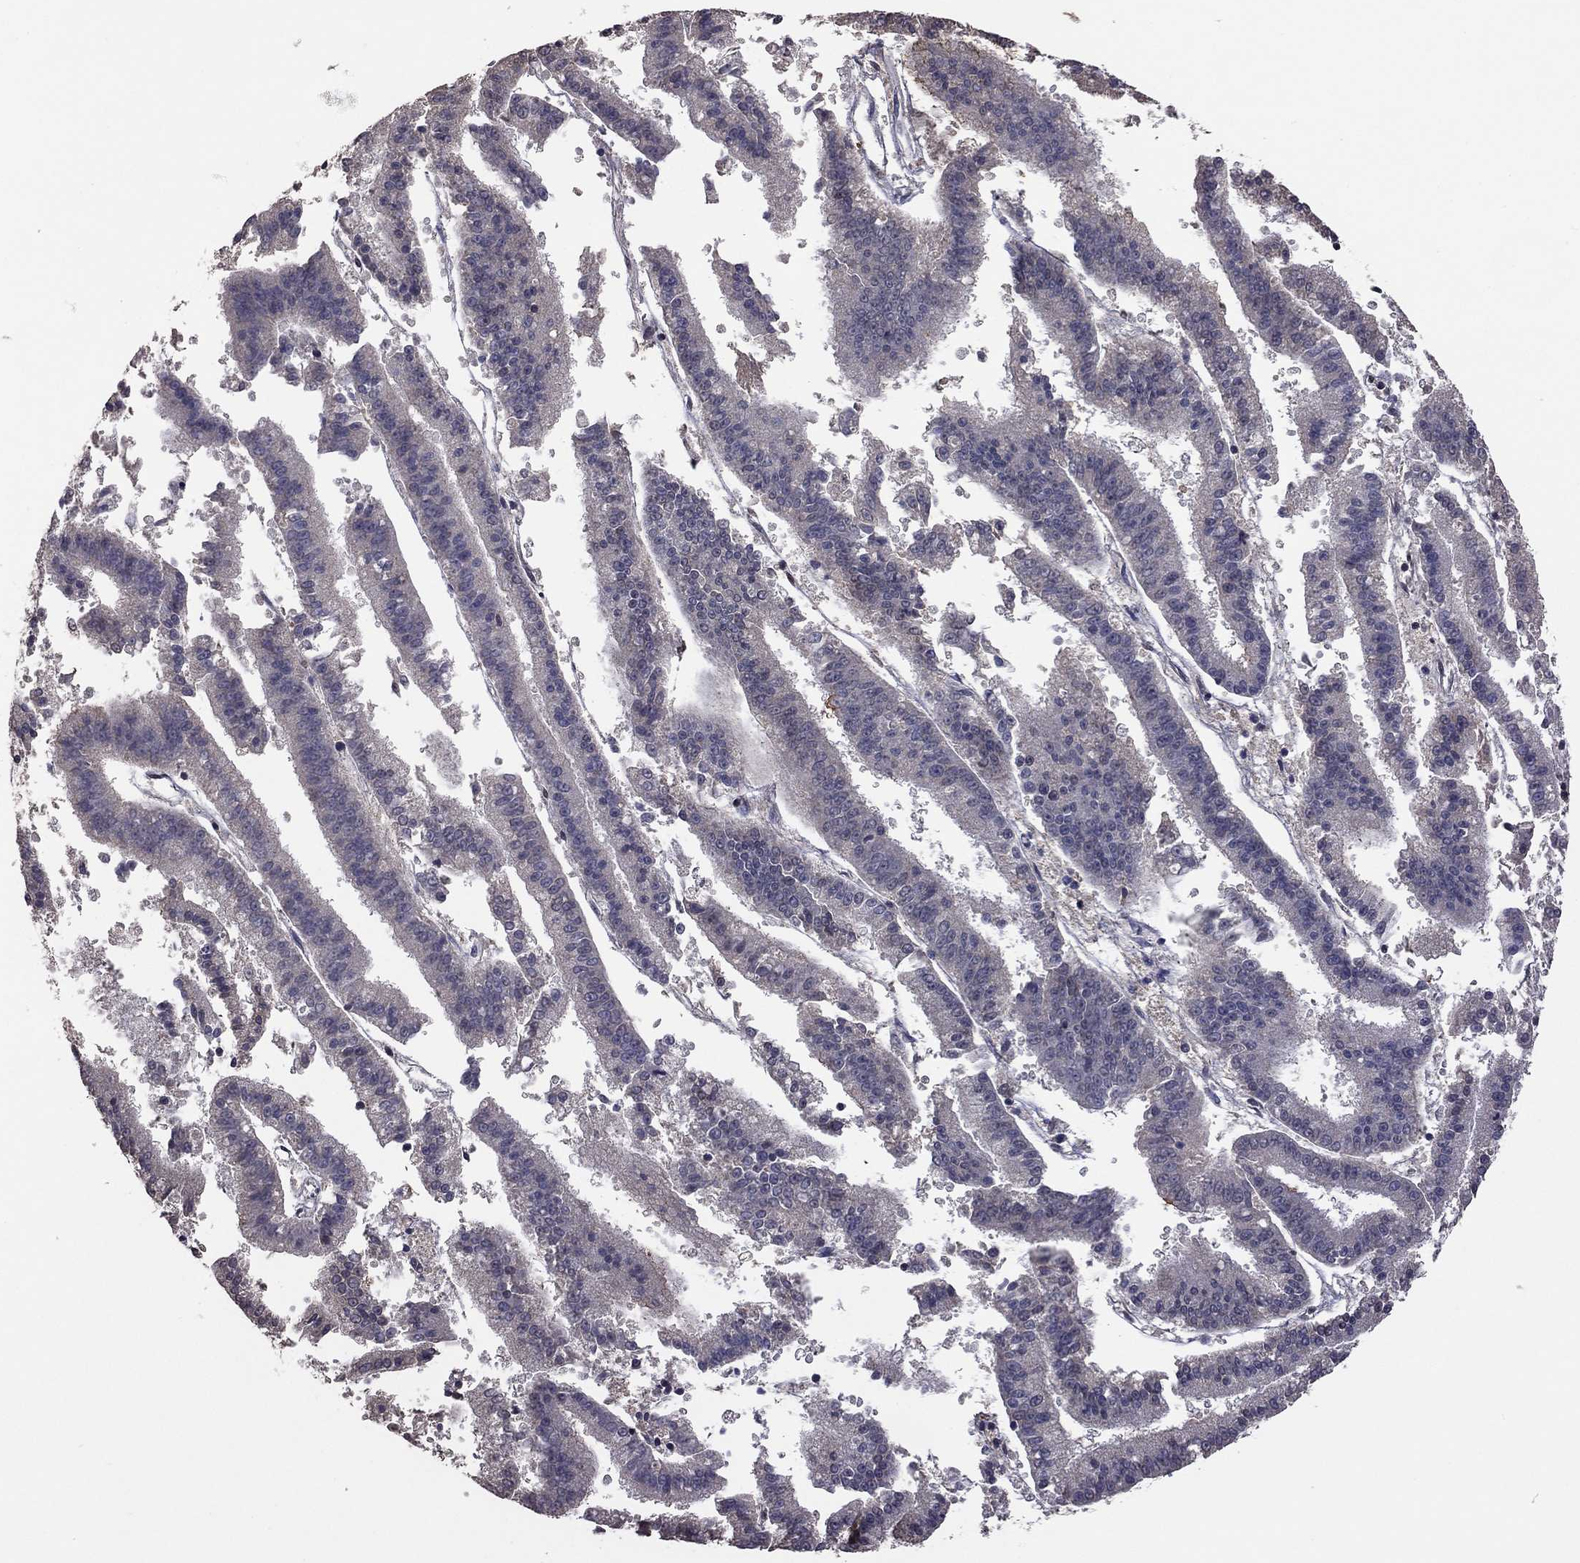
{"staining": {"intensity": "negative", "quantity": "none", "location": "none"}, "tissue": "endometrial cancer", "cell_type": "Tumor cells", "image_type": "cancer", "snomed": [{"axis": "morphology", "description": "Adenocarcinoma, NOS"}, {"axis": "topography", "description": "Endometrium"}], "caption": "Endometrial cancer was stained to show a protein in brown. There is no significant expression in tumor cells. (DAB immunohistochemistry (IHC) visualized using brightfield microscopy, high magnification).", "gene": "TSNARE1", "patient": {"sex": "female", "age": 66}}